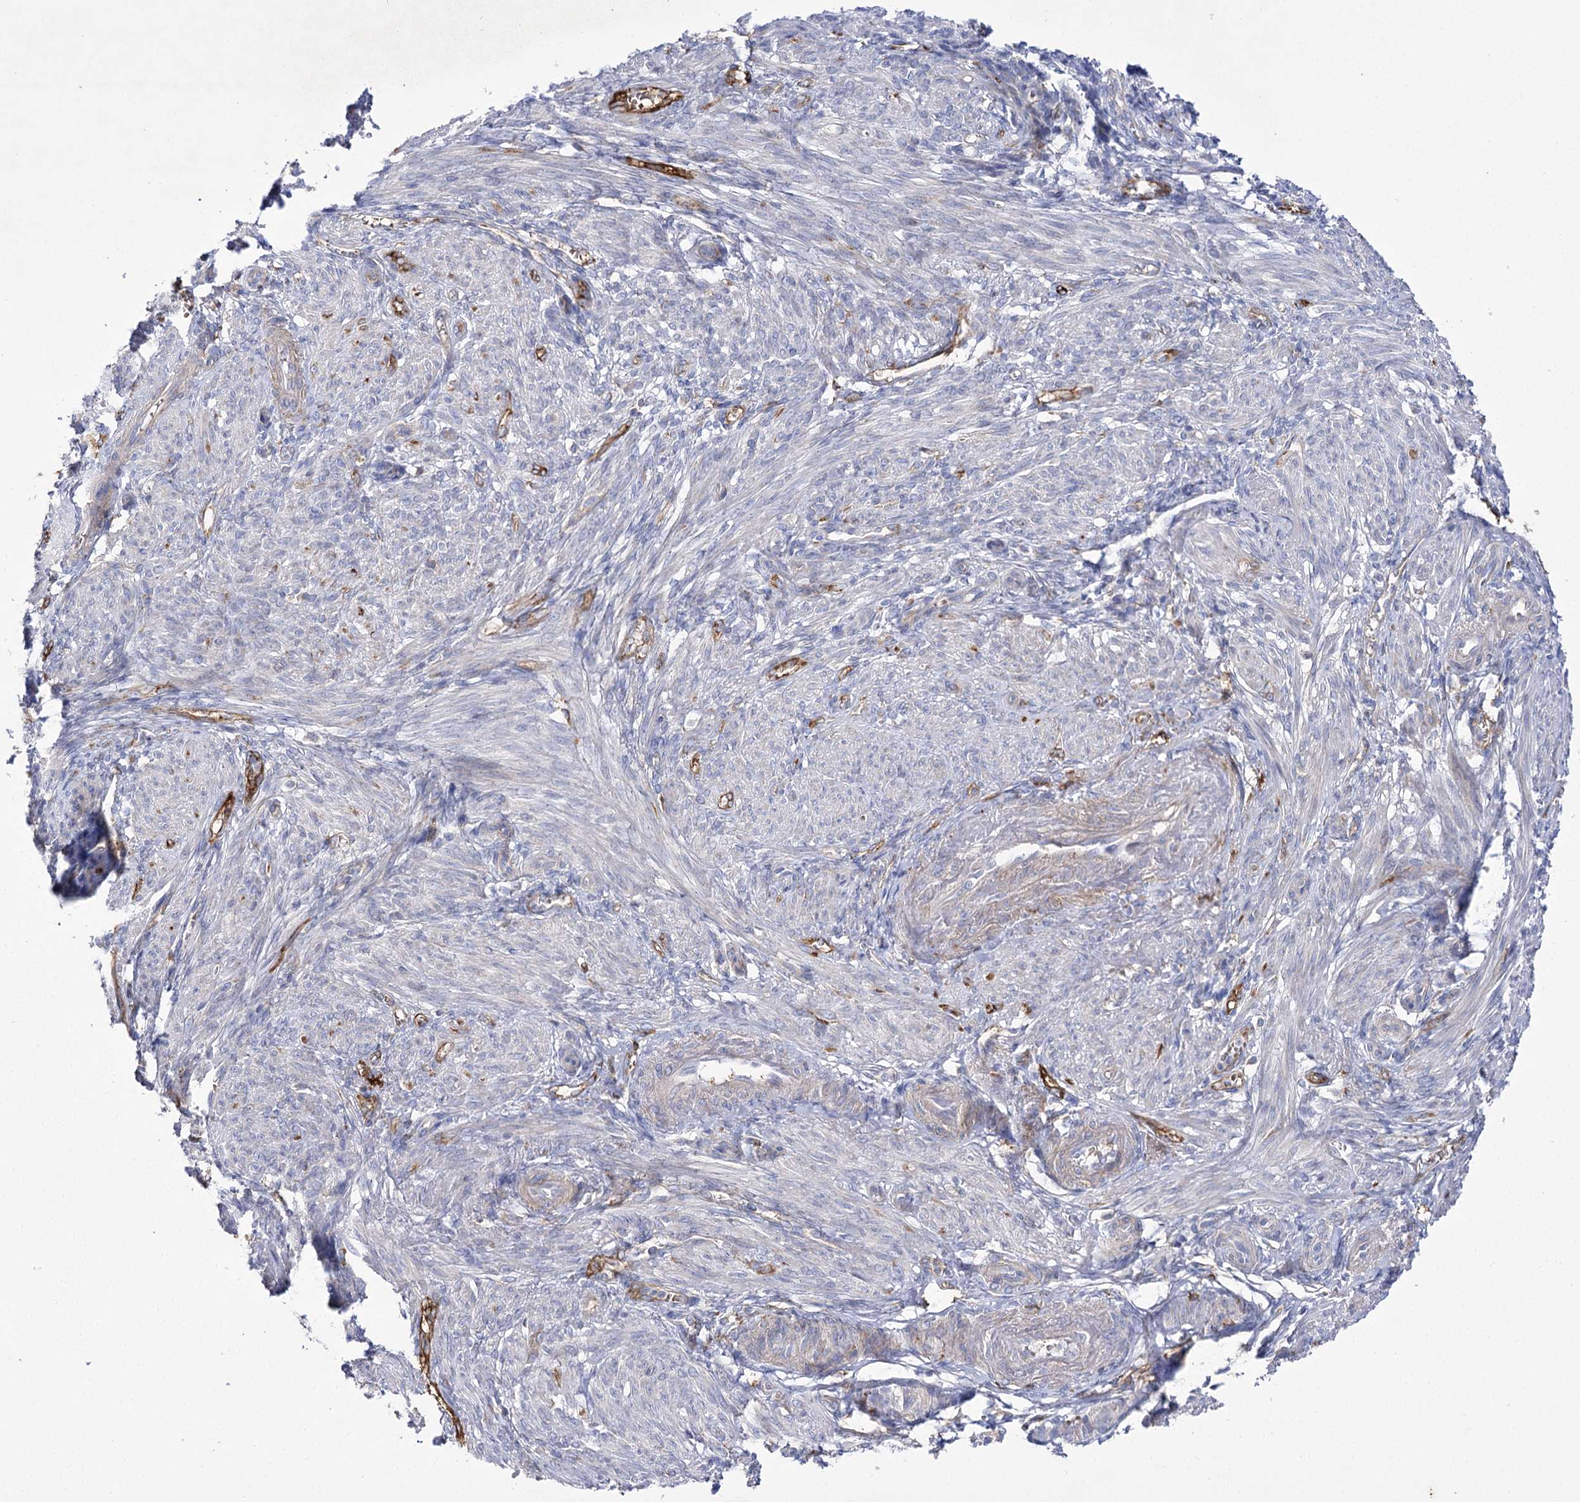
{"staining": {"intensity": "moderate", "quantity": "25%-75%", "location": "cytoplasmic/membranous"}, "tissue": "smooth muscle", "cell_type": "Smooth muscle cells", "image_type": "normal", "snomed": [{"axis": "morphology", "description": "Normal tissue, NOS"}, {"axis": "topography", "description": "Smooth muscle"}], "caption": "Benign smooth muscle reveals moderate cytoplasmic/membranous staining in approximately 25%-75% of smooth muscle cells.", "gene": "COX15", "patient": {"sex": "female", "age": 39}}